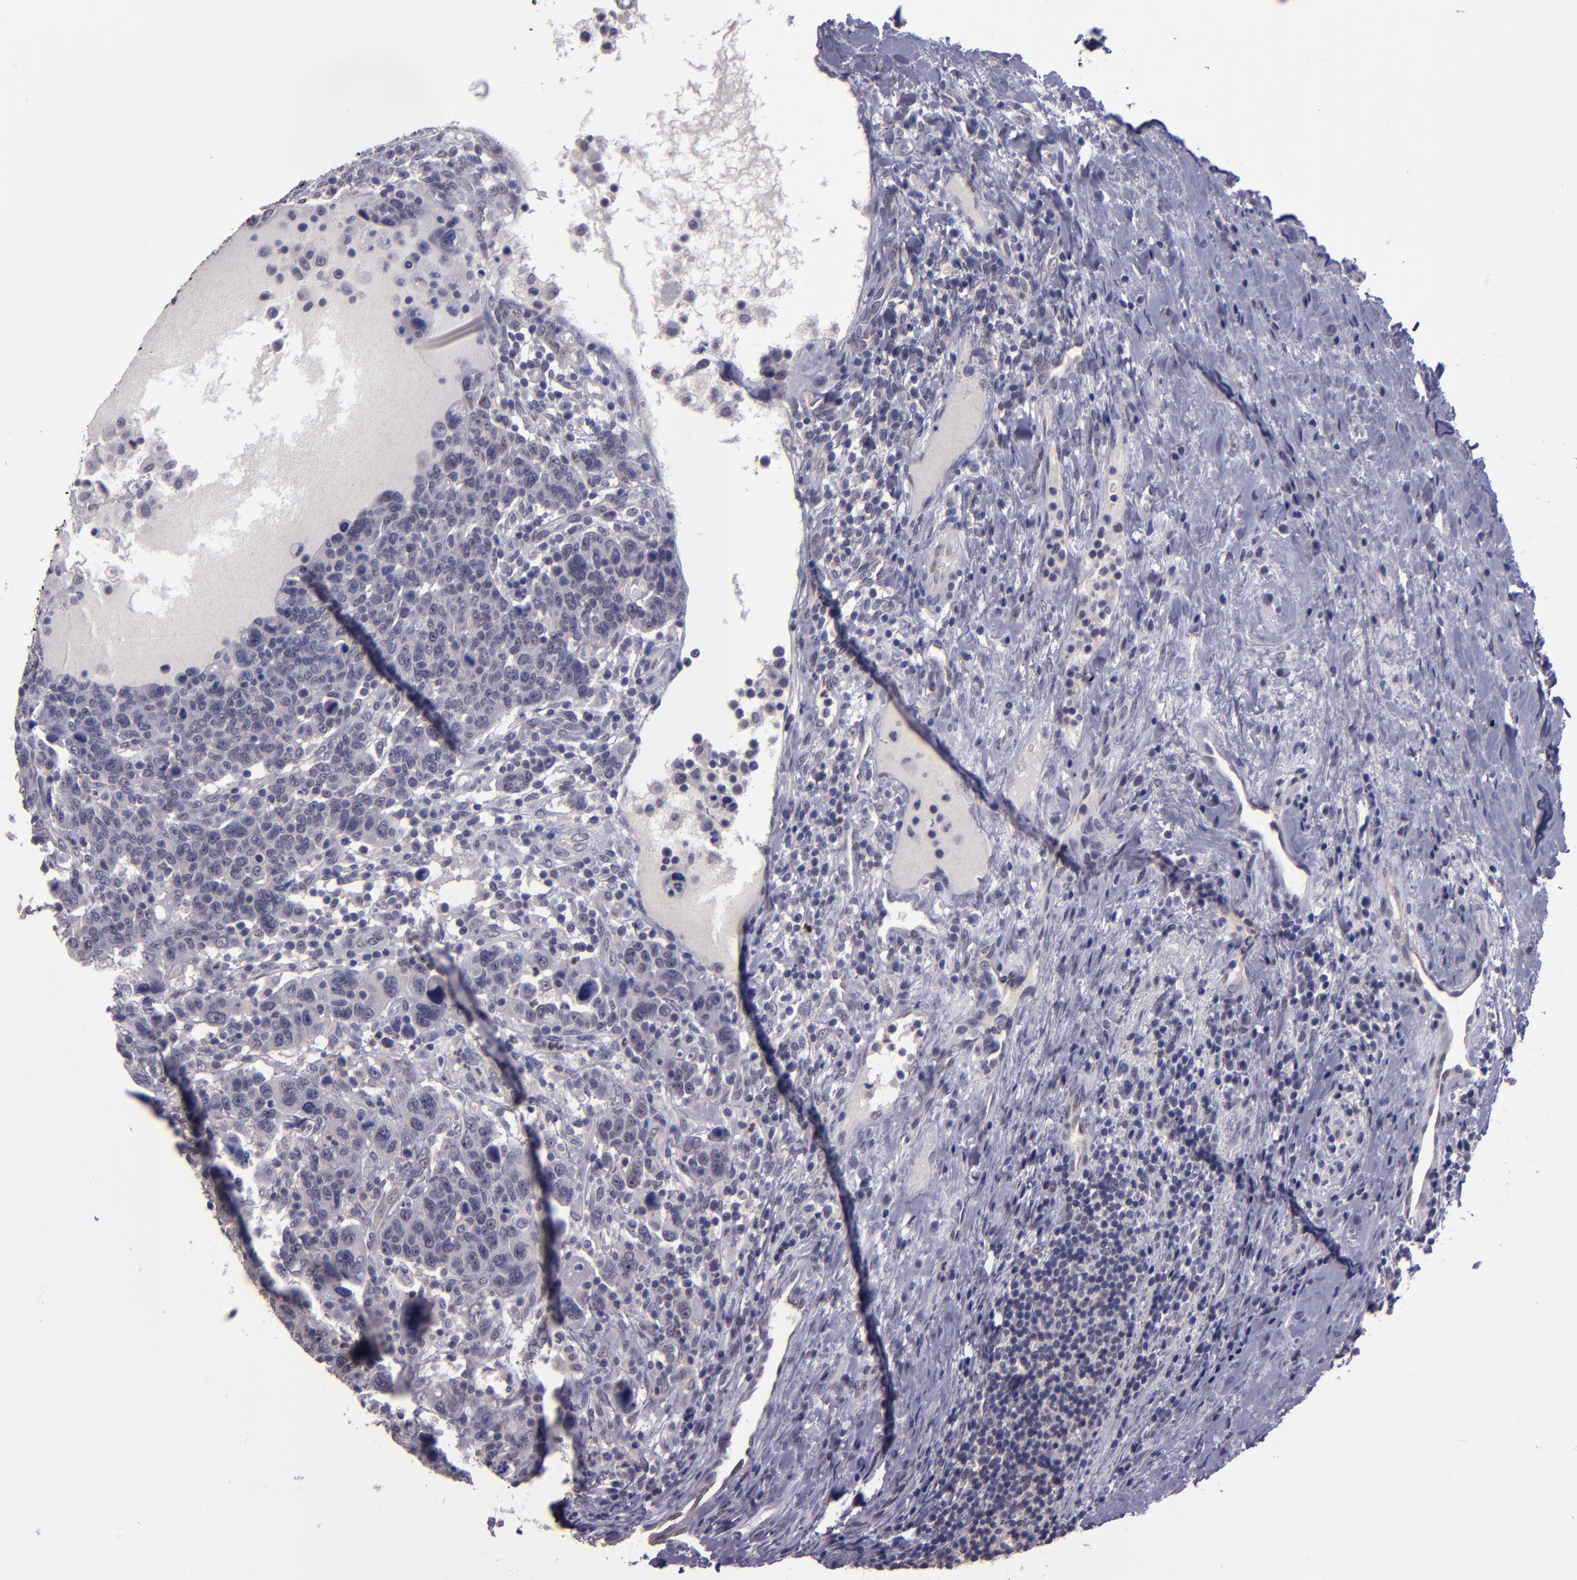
{"staining": {"intensity": "negative", "quantity": "none", "location": "none"}, "tissue": "breast cancer", "cell_type": "Tumor cells", "image_type": "cancer", "snomed": [{"axis": "morphology", "description": "Duct carcinoma"}, {"axis": "topography", "description": "Breast"}], "caption": "Immunohistochemistry image of breast intraductal carcinoma stained for a protein (brown), which demonstrates no positivity in tumor cells.", "gene": "CEBPE", "patient": {"sex": "female", "age": 37}}